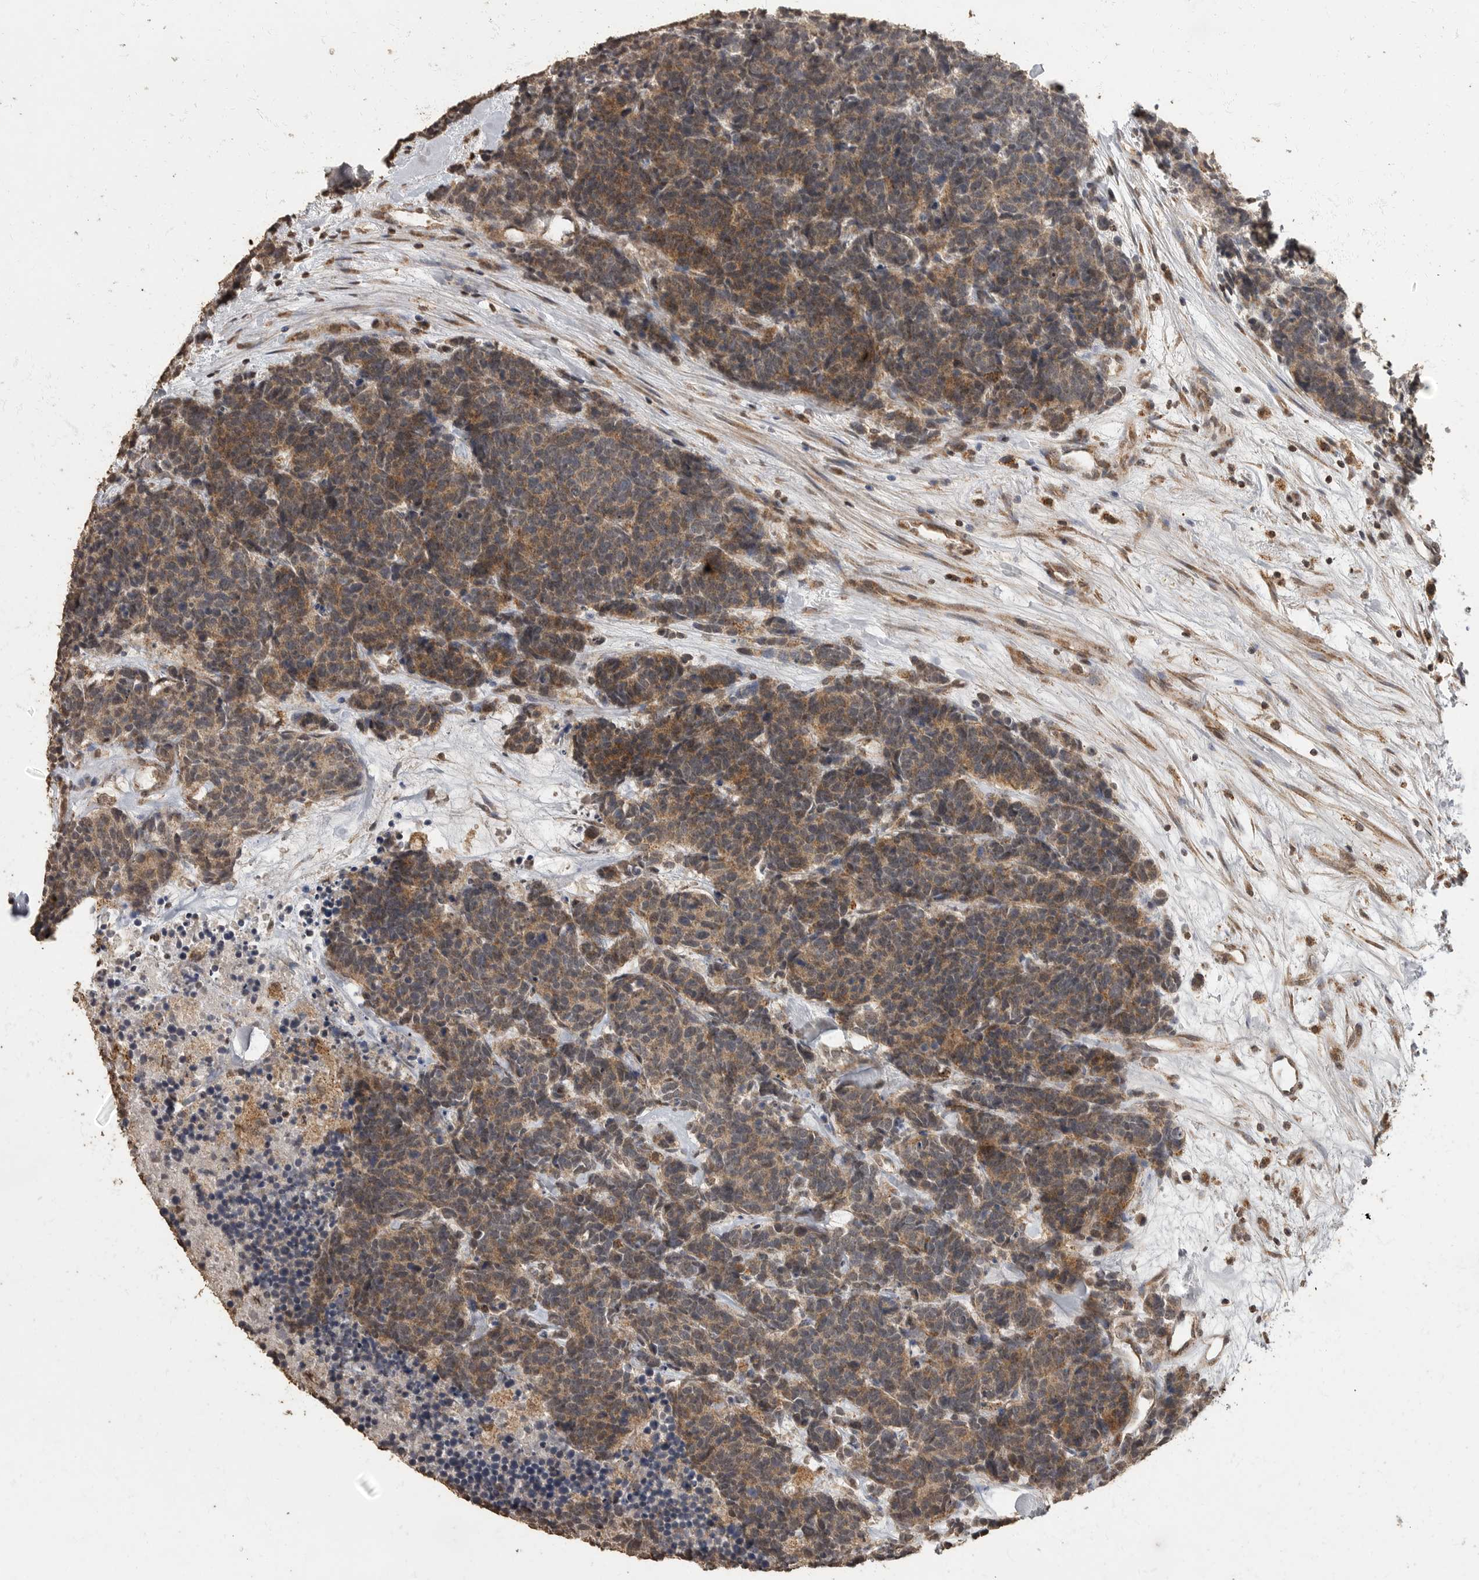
{"staining": {"intensity": "moderate", "quantity": ">75%", "location": "cytoplasmic/membranous"}, "tissue": "carcinoid", "cell_type": "Tumor cells", "image_type": "cancer", "snomed": [{"axis": "morphology", "description": "Carcinoma, NOS"}, {"axis": "morphology", "description": "Carcinoid, malignant, NOS"}, {"axis": "topography", "description": "Urinary bladder"}], "caption": "Brown immunohistochemical staining in human carcinoid displays moderate cytoplasmic/membranous expression in about >75% of tumor cells.", "gene": "MAFG", "patient": {"sex": "male", "age": 57}}